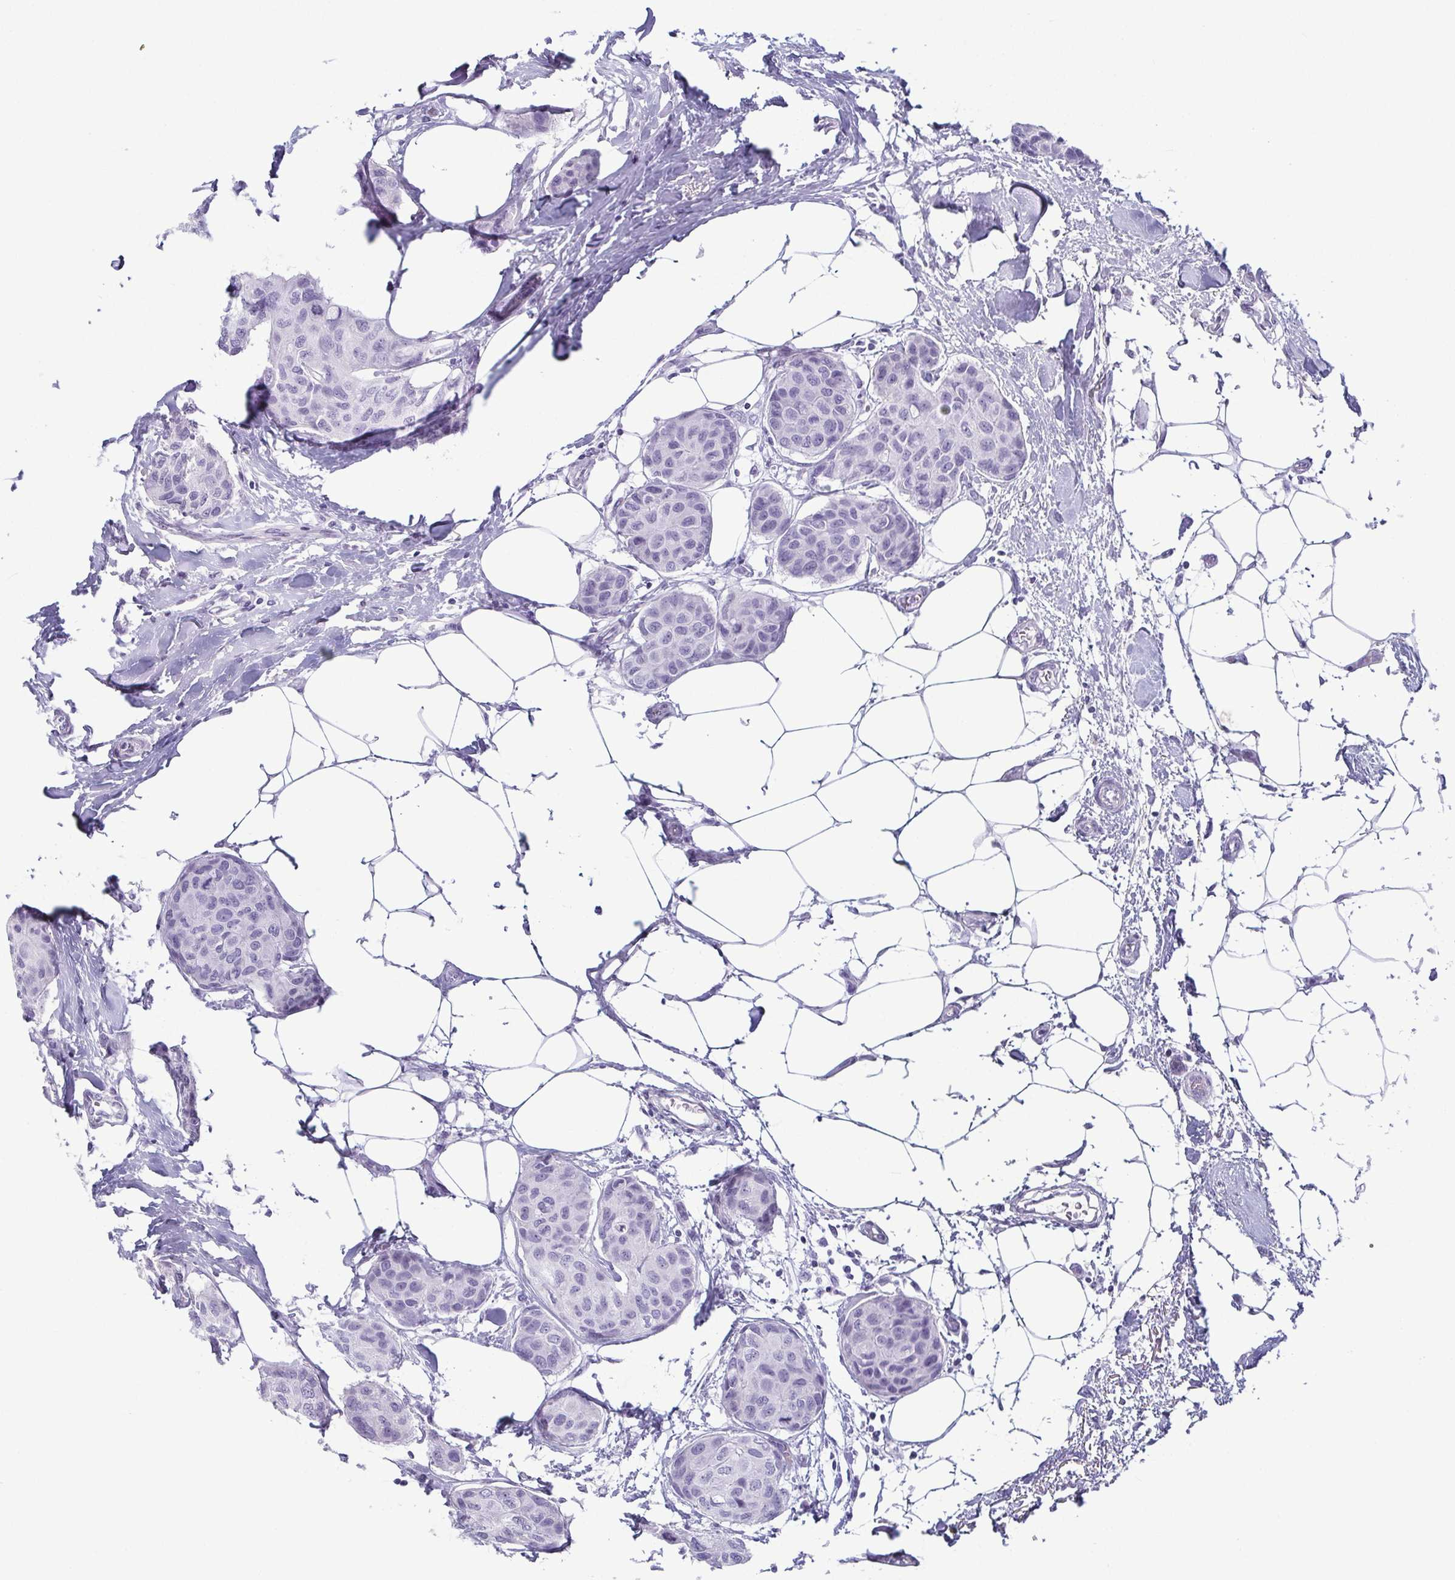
{"staining": {"intensity": "negative", "quantity": "none", "location": "none"}, "tissue": "breast cancer", "cell_type": "Tumor cells", "image_type": "cancer", "snomed": [{"axis": "morphology", "description": "Duct carcinoma"}, {"axis": "topography", "description": "Breast"}], "caption": "Protein analysis of breast infiltrating ductal carcinoma reveals no significant positivity in tumor cells. (DAB immunohistochemistry (IHC) with hematoxylin counter stain).", "gene": "KRT78", "patient": {"sex": "female", "age": 80}}